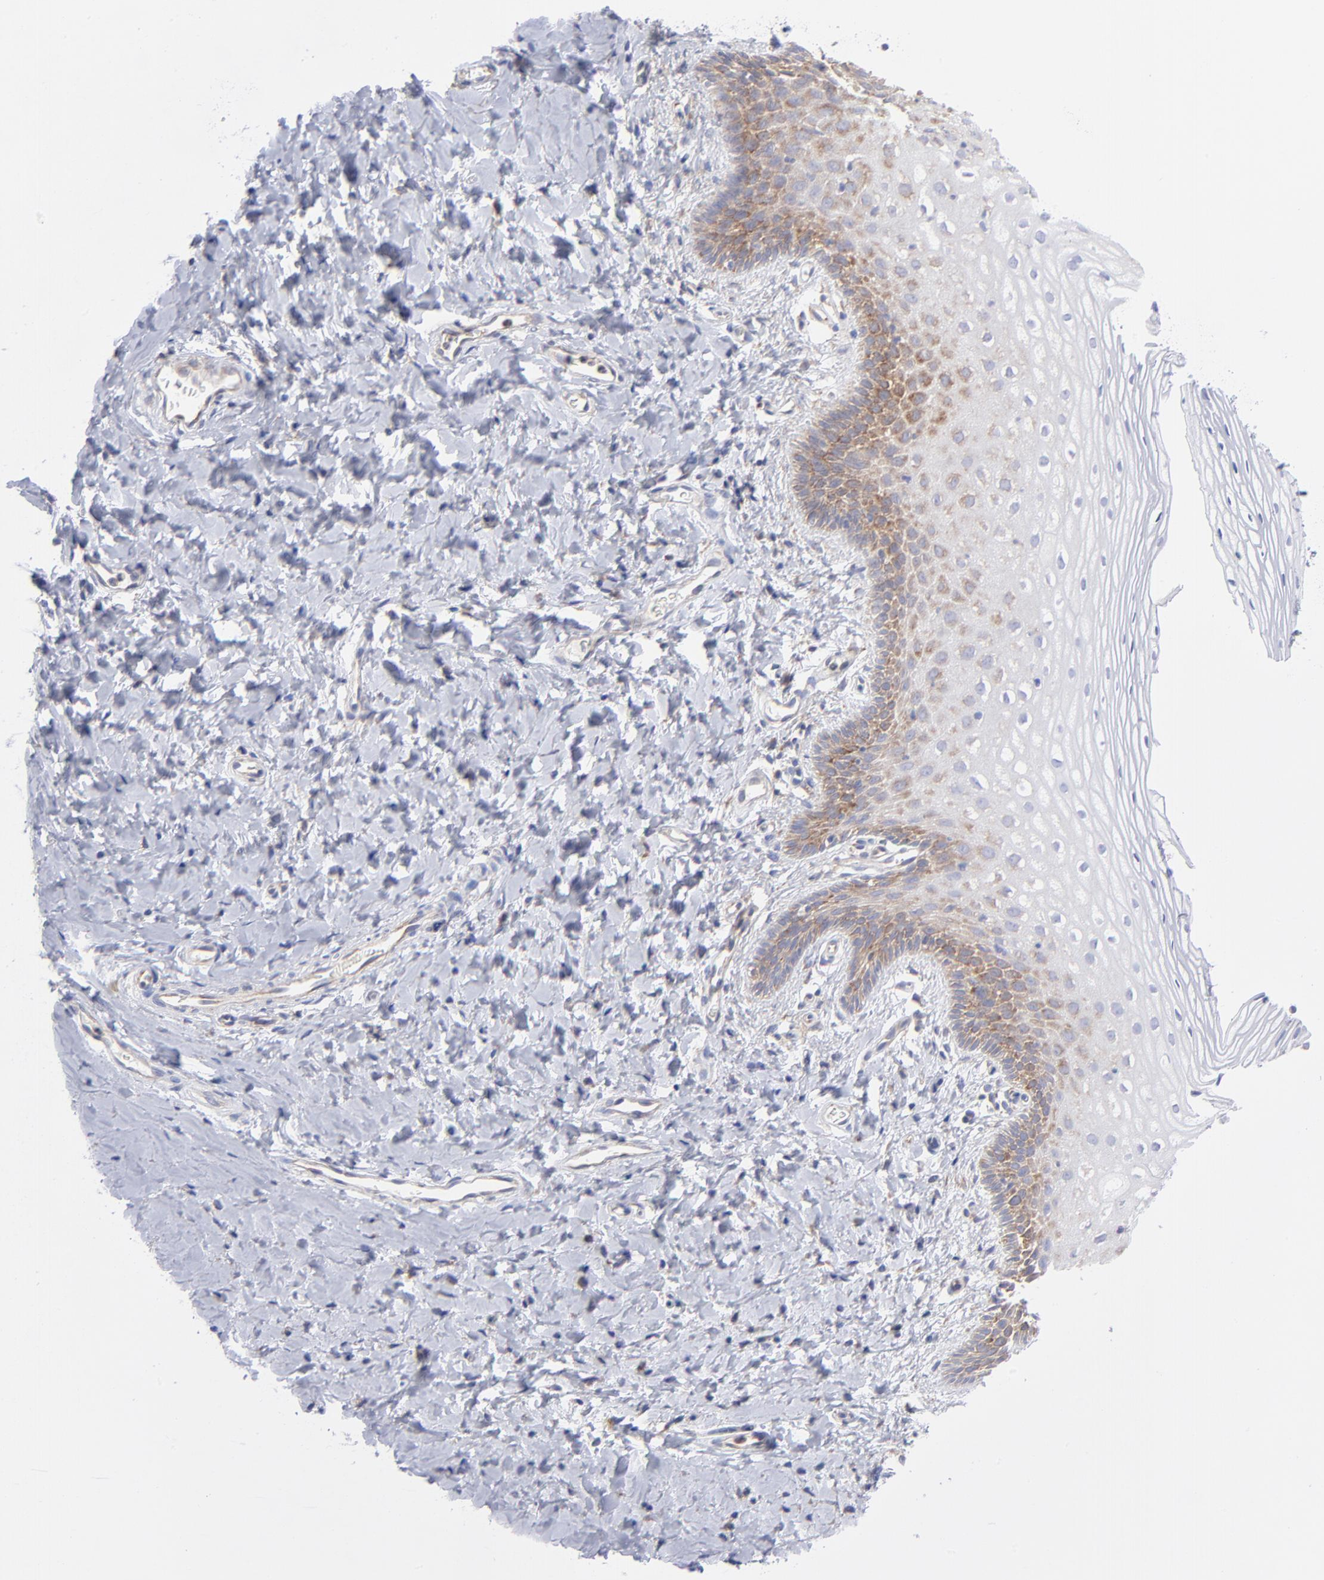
{"staining": {"intensity": "moderate", "quantity": "25%-75%", "location": "cytoplasmic/membranous"}, "tissue": "vagina", "cell_type": "Squamous epithelial cells", "image_type": "normal", "snomed": [{"axis": "morphology", "description": "Normal tissue, NOS"}, {"axis": "topography", "description": "Vagina"}], "caption": "Protein staining of unremarkable vagina shows moderate cytoplasmic/membranous positivity in about 25%-75% of squamous epithelial cells.", "gene": "EIF2AK2", "patient": {"sex": "female", "age": 55}}